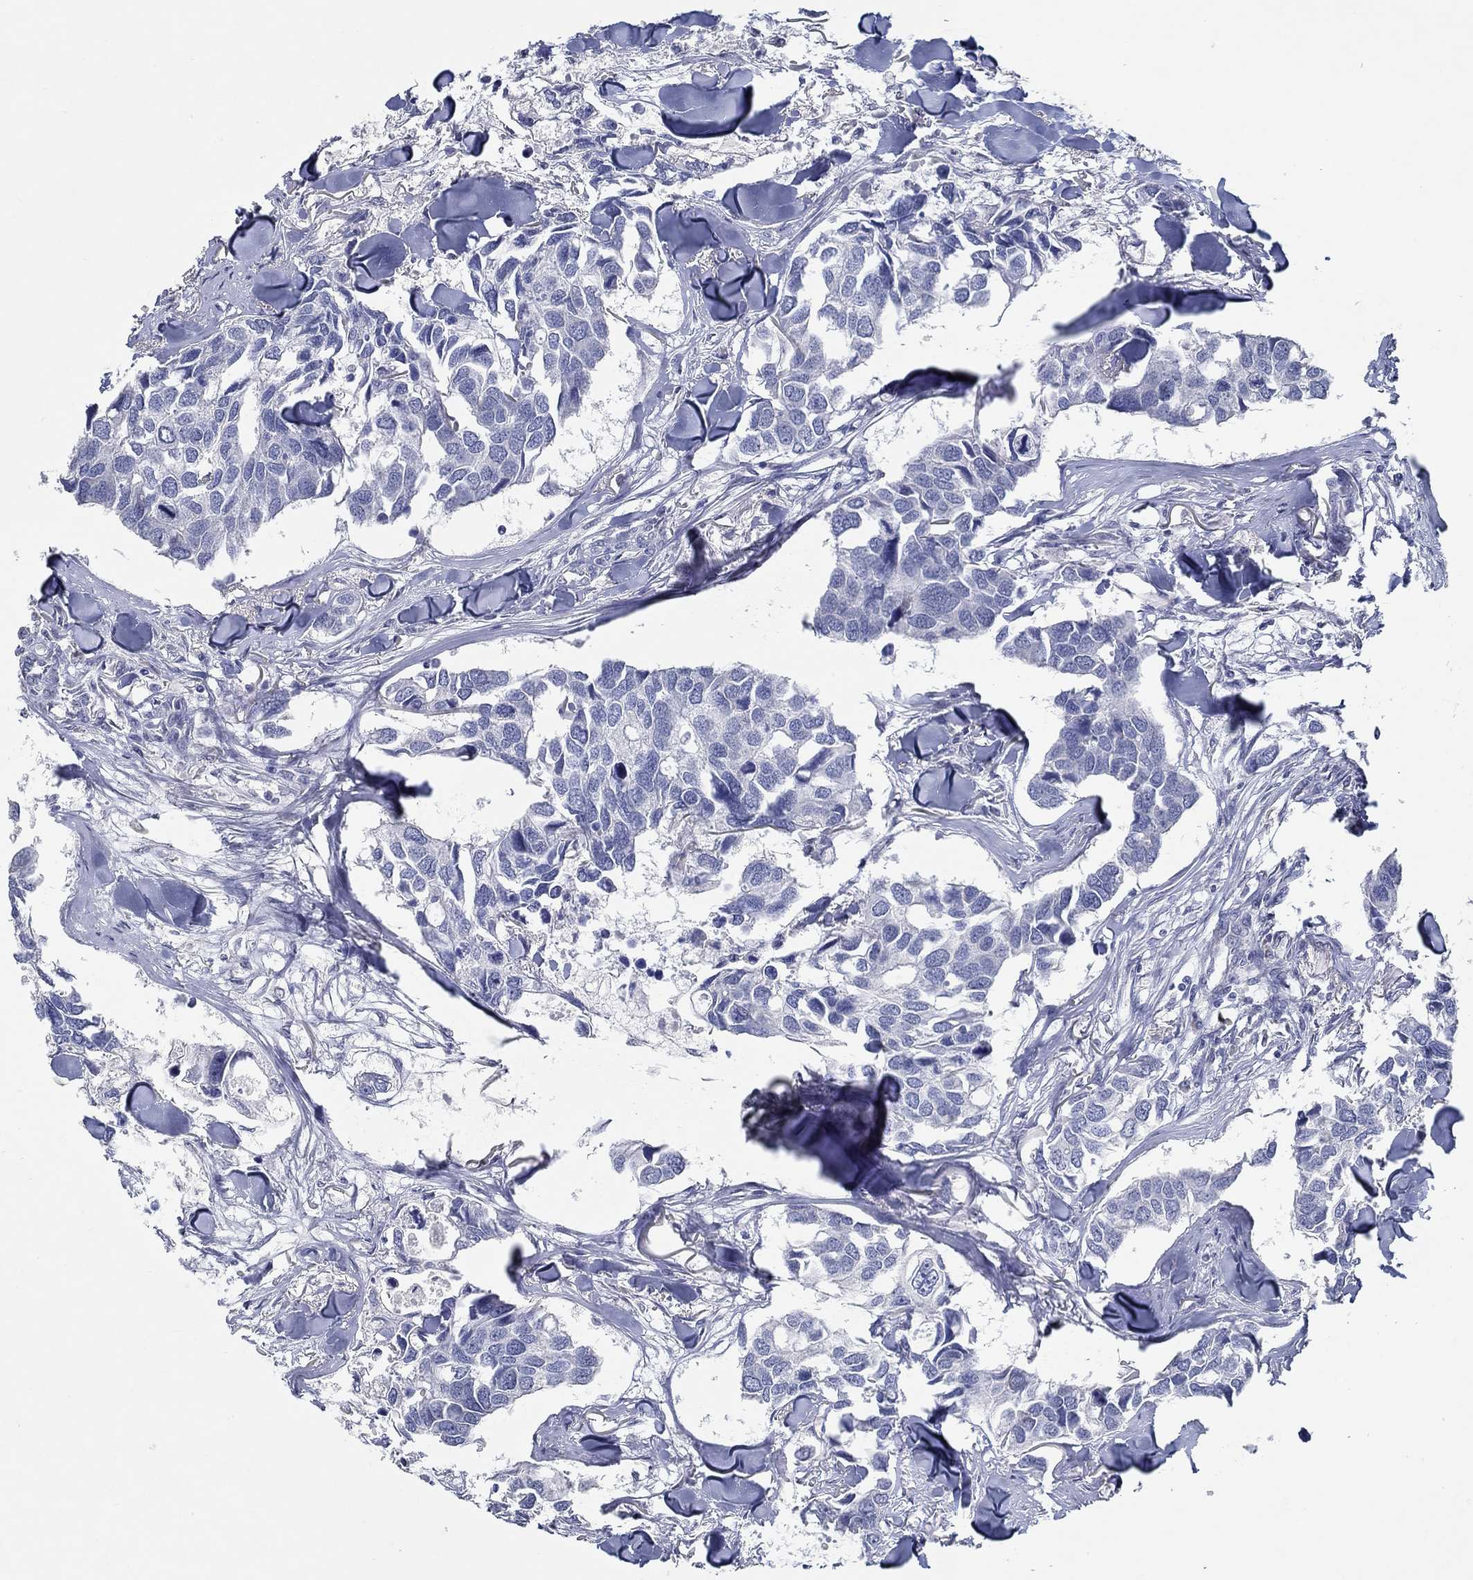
{"staining": {"intensity": "negative", "quantity": "none", "location": "none"}, "tissue": "breast cancer", "cell_type": "Tumor cells", "image_type": "cancer", "snomed": [{"axis": "morphology", "description": "Duct carcinoma"}, {"axis": "topography", "description": "Breast"}], "caption": "An image of human infiltrating ductal carcinoma (breast) is negative for staining in tumor cells.", "gene": "NUP155", "patient": {"sex": "female", "age": 83}}